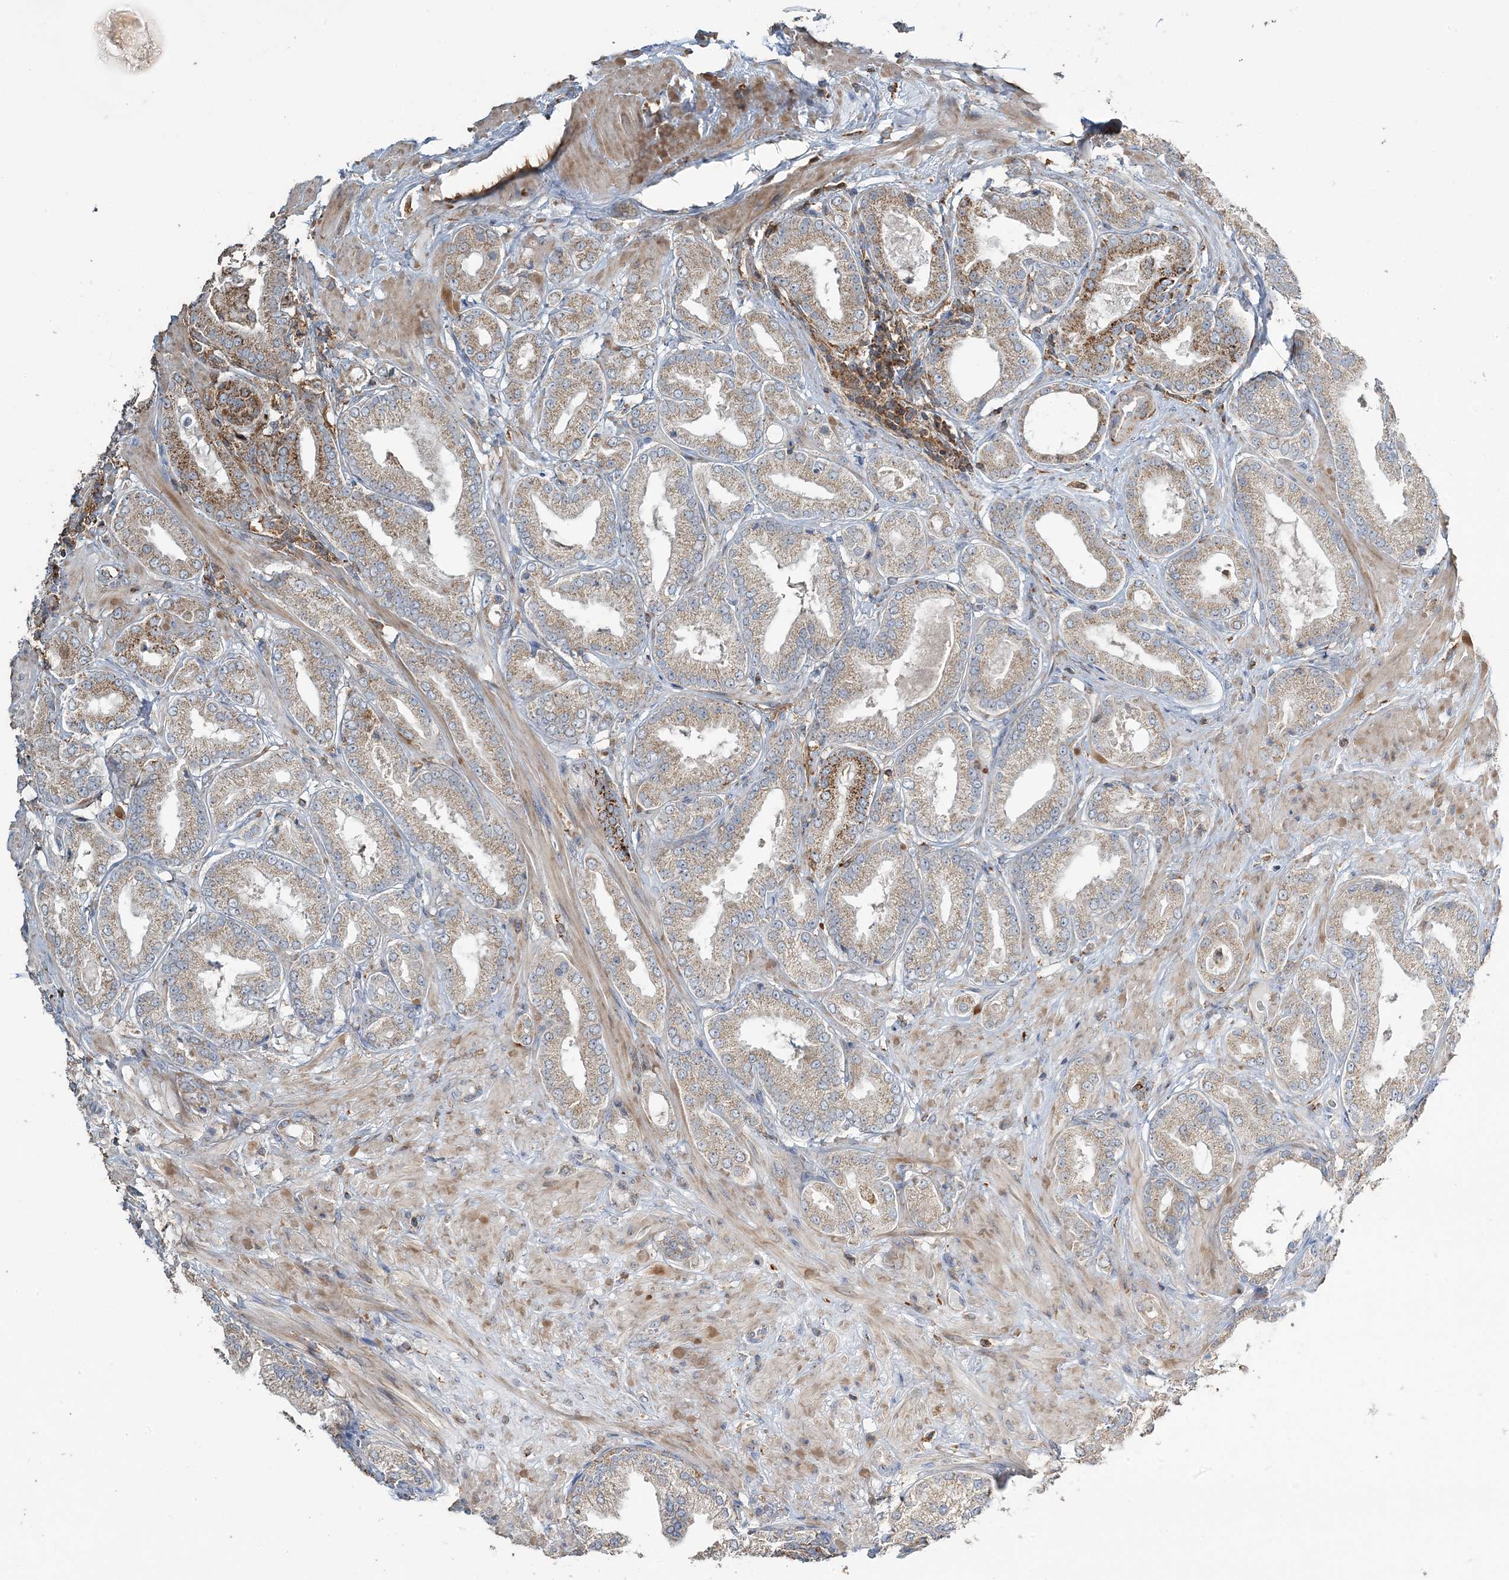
{"staining": {"intensity": "moderate", "quantity": "25%-75%", "location": "cytoplasmic/membranous"}, "tissue": "prostate cancer", "cell_type": "Tumor cells", "image_type": "cancer", "snomed": [{"axis": "morphology", "description": "Adenocarcinoma, Low grade"}, {"axis": "topography", "description": "Prostate"}], "caption": "DAB immunohistochemical staining of human prostate cancer (adenocarcinoma (low-grade)) exhibits moderate cytoplasmic/membranous protein expression in approximately 25%-75% of tumor cells.", "gene": "TMLHE", "patient": {"sex": "male", "age": 63}}